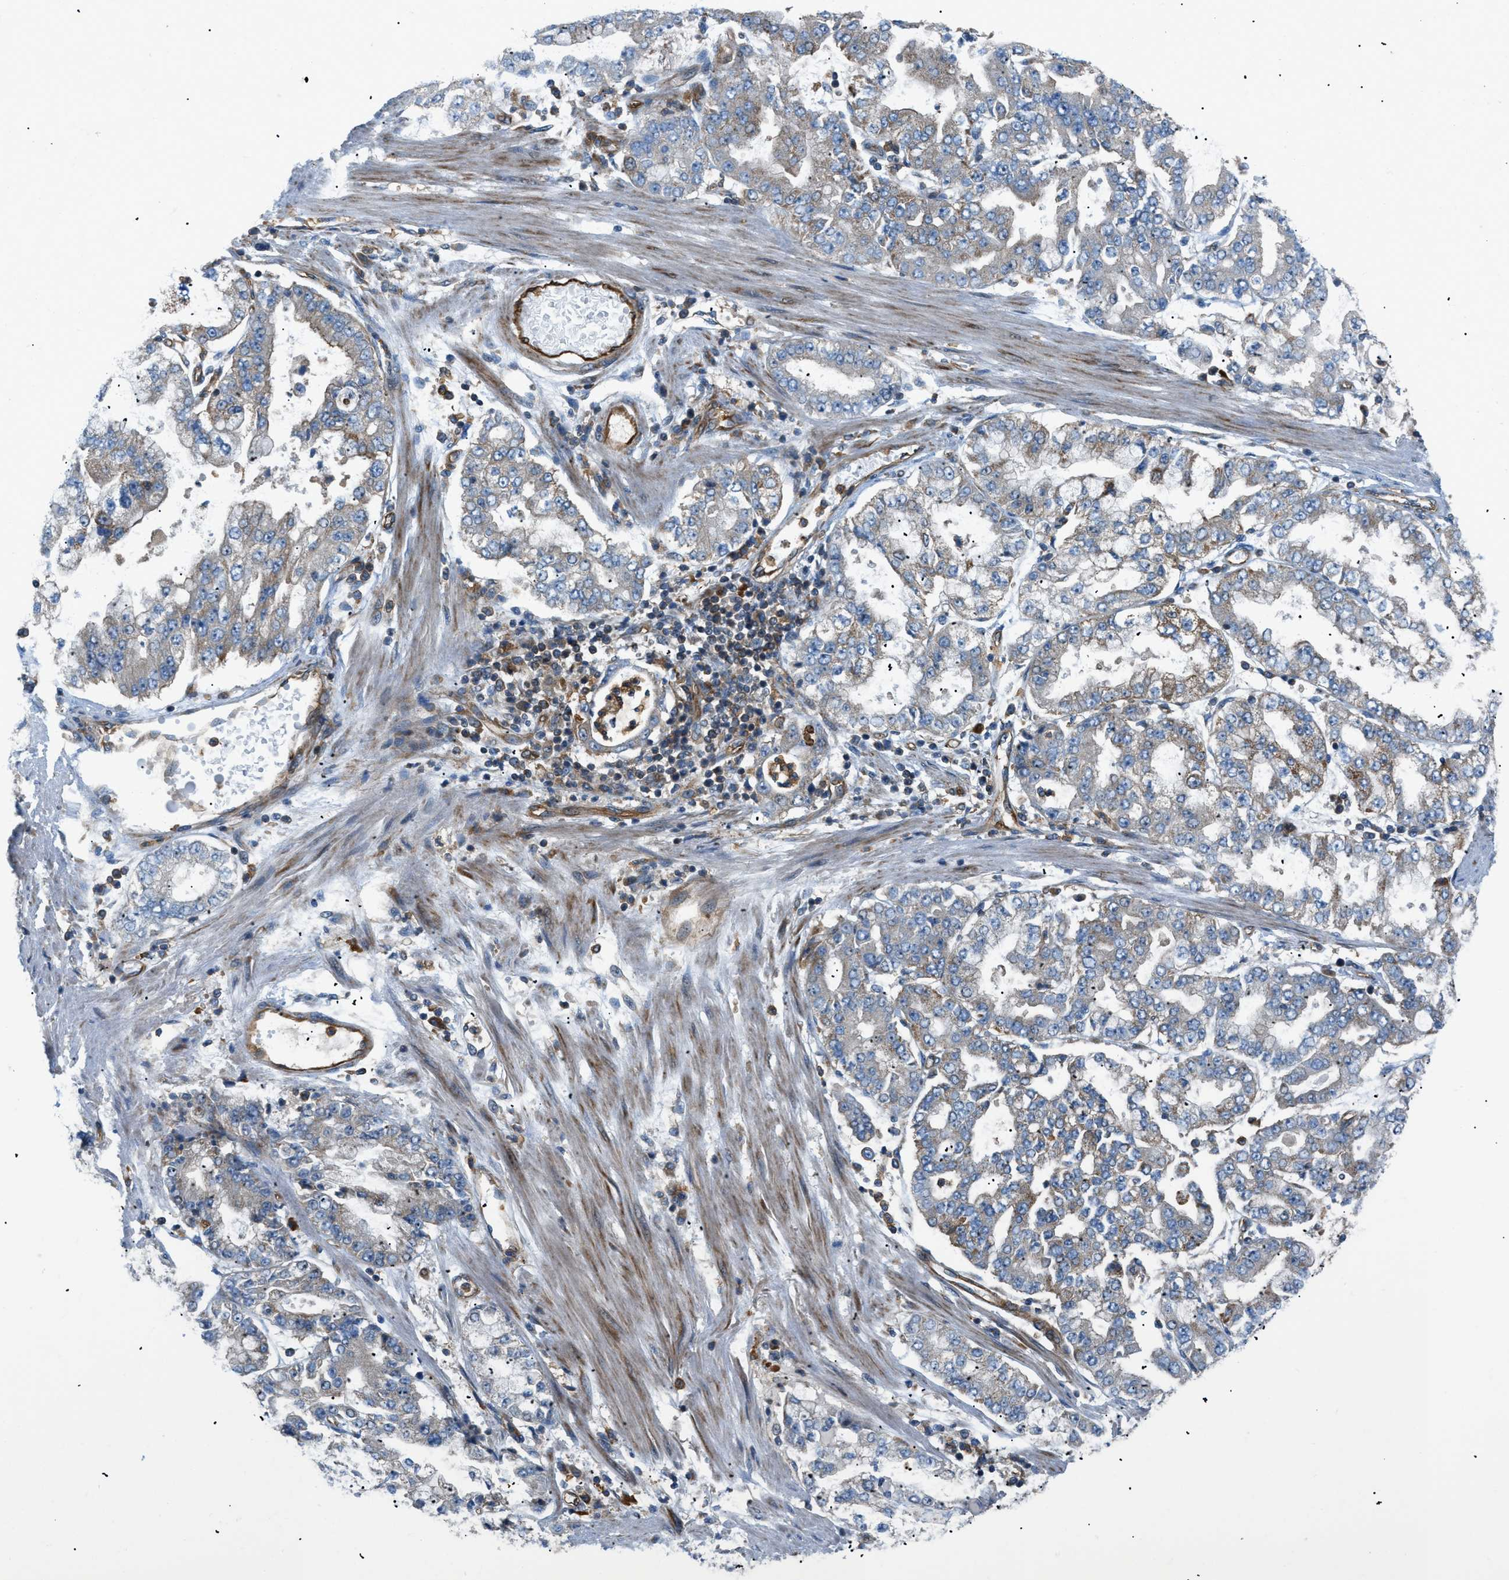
{"staining": {"intensity": "moderate", "quantity": "<25%", "location": "cytoplasmic/membranous"}, "tissue": "stomach cancer", "cell_type": "Tumor cells", "image_type": "cancer", "snomed": [{"axis": "morphology", "description": "Adenocarcinoma, NOS"}, {"axis": "topography", "description": "Stomach"}], "caption": "A photomicrograph showing moderate cytoplasmic/membranous positivity in approximately <25% of tumor cells in stomach adenocarcinoma, as visualized by brown immunohistochemical staining.", "gene": "ATP2A3", "patient": {"sex": "male", "age": 76}}